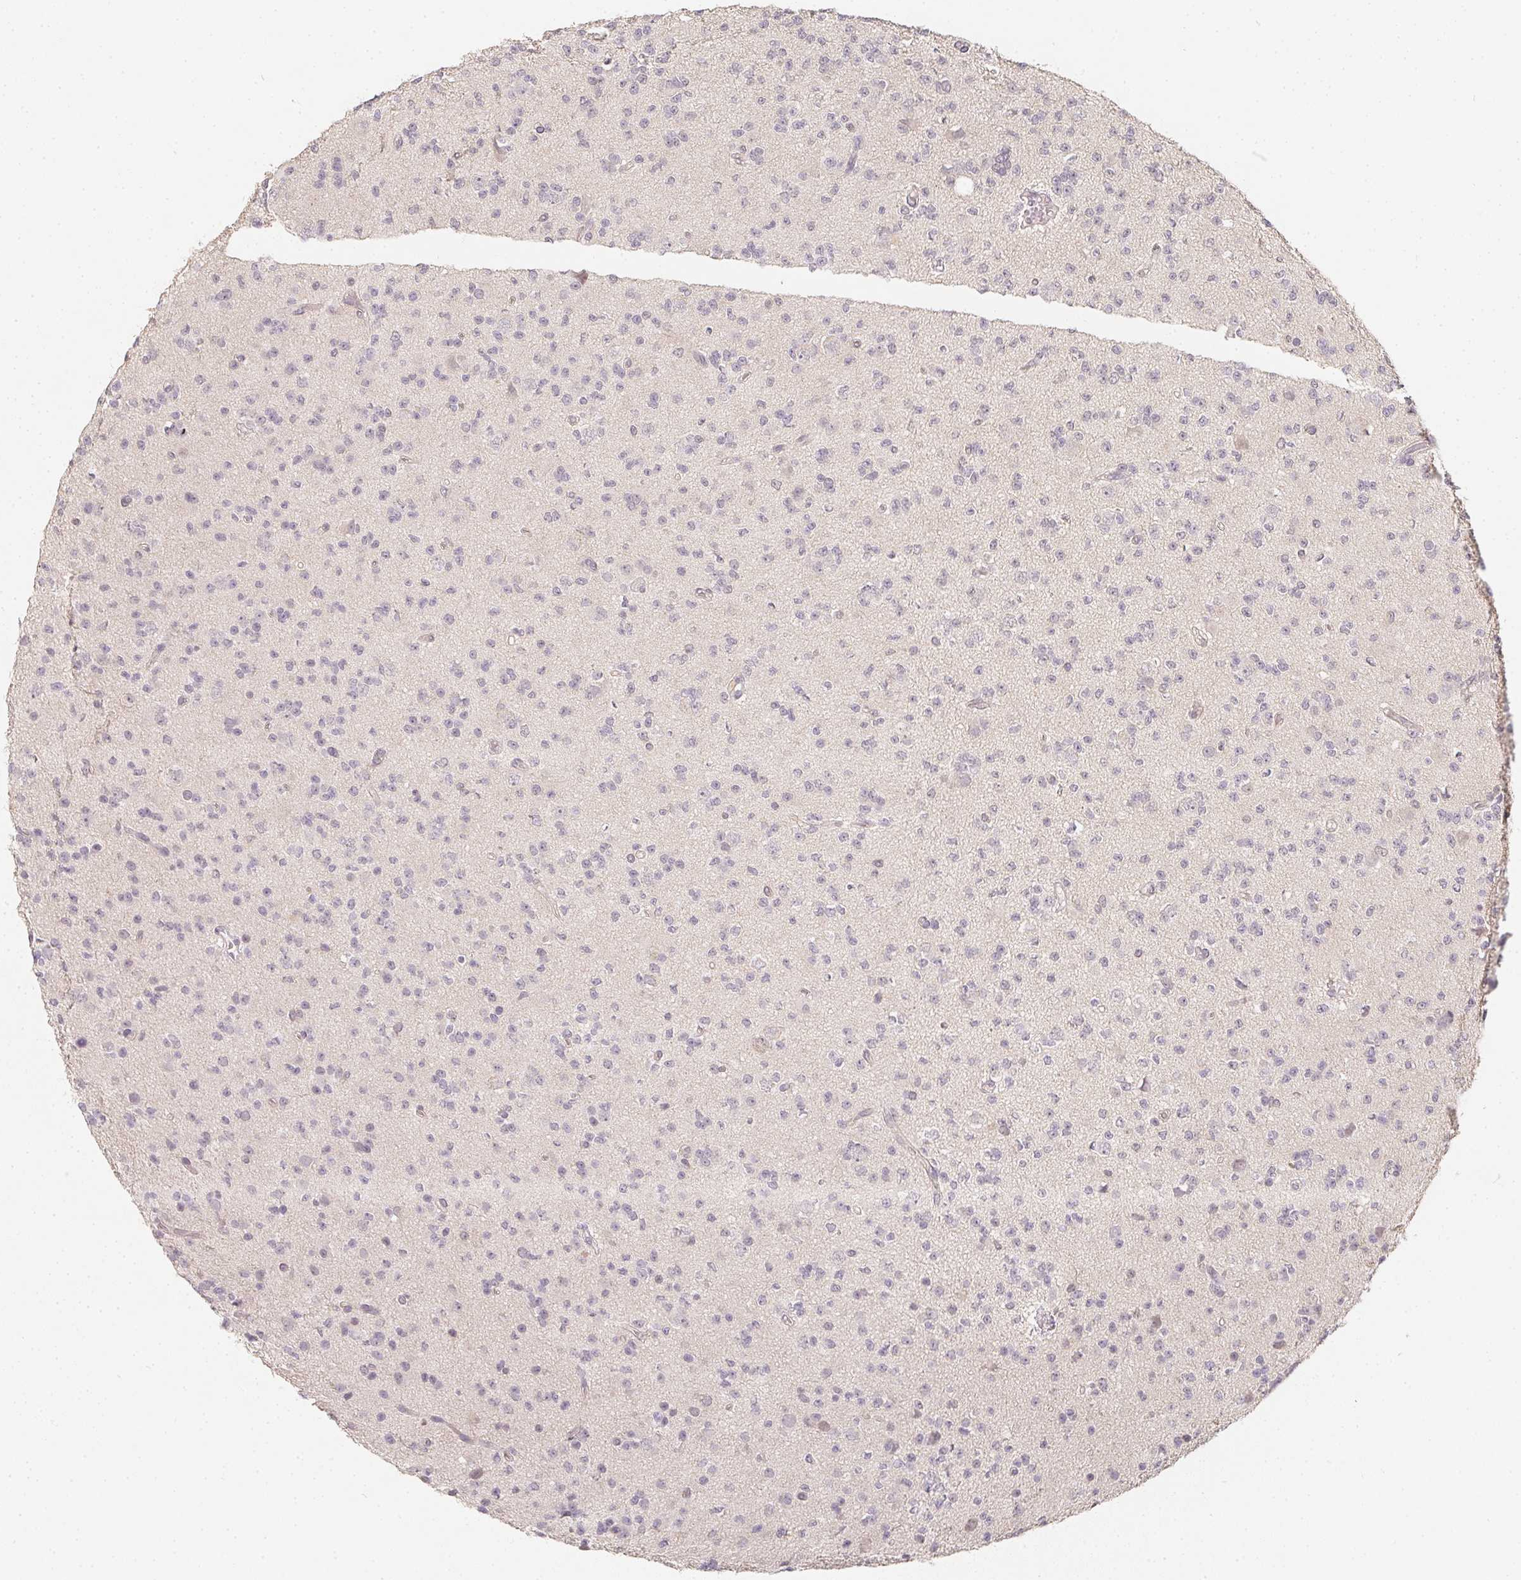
{"staining": {"intensity": "negative", "quantity": "none", "location": "none"}, "tissue": "glioma", "cell_type": "Tumor cells", "image_type": "cancer", "snomed": [{"axis": "morphology", "description": "Glioma, malignant, High grade"}, {"axis": "topography", "description": "Brain"}], "caption": "The IHC micrograph has no significant staining in tumor cells of glioma tissue. Brightfield microscopy of IHC stained with DAB (3,3'-diaminobenzidine) (brown) and hematoxylin (blue), captured at high magnification.", "gene": "SOAT1", "patient": {"sex": "male", "age": 36}}